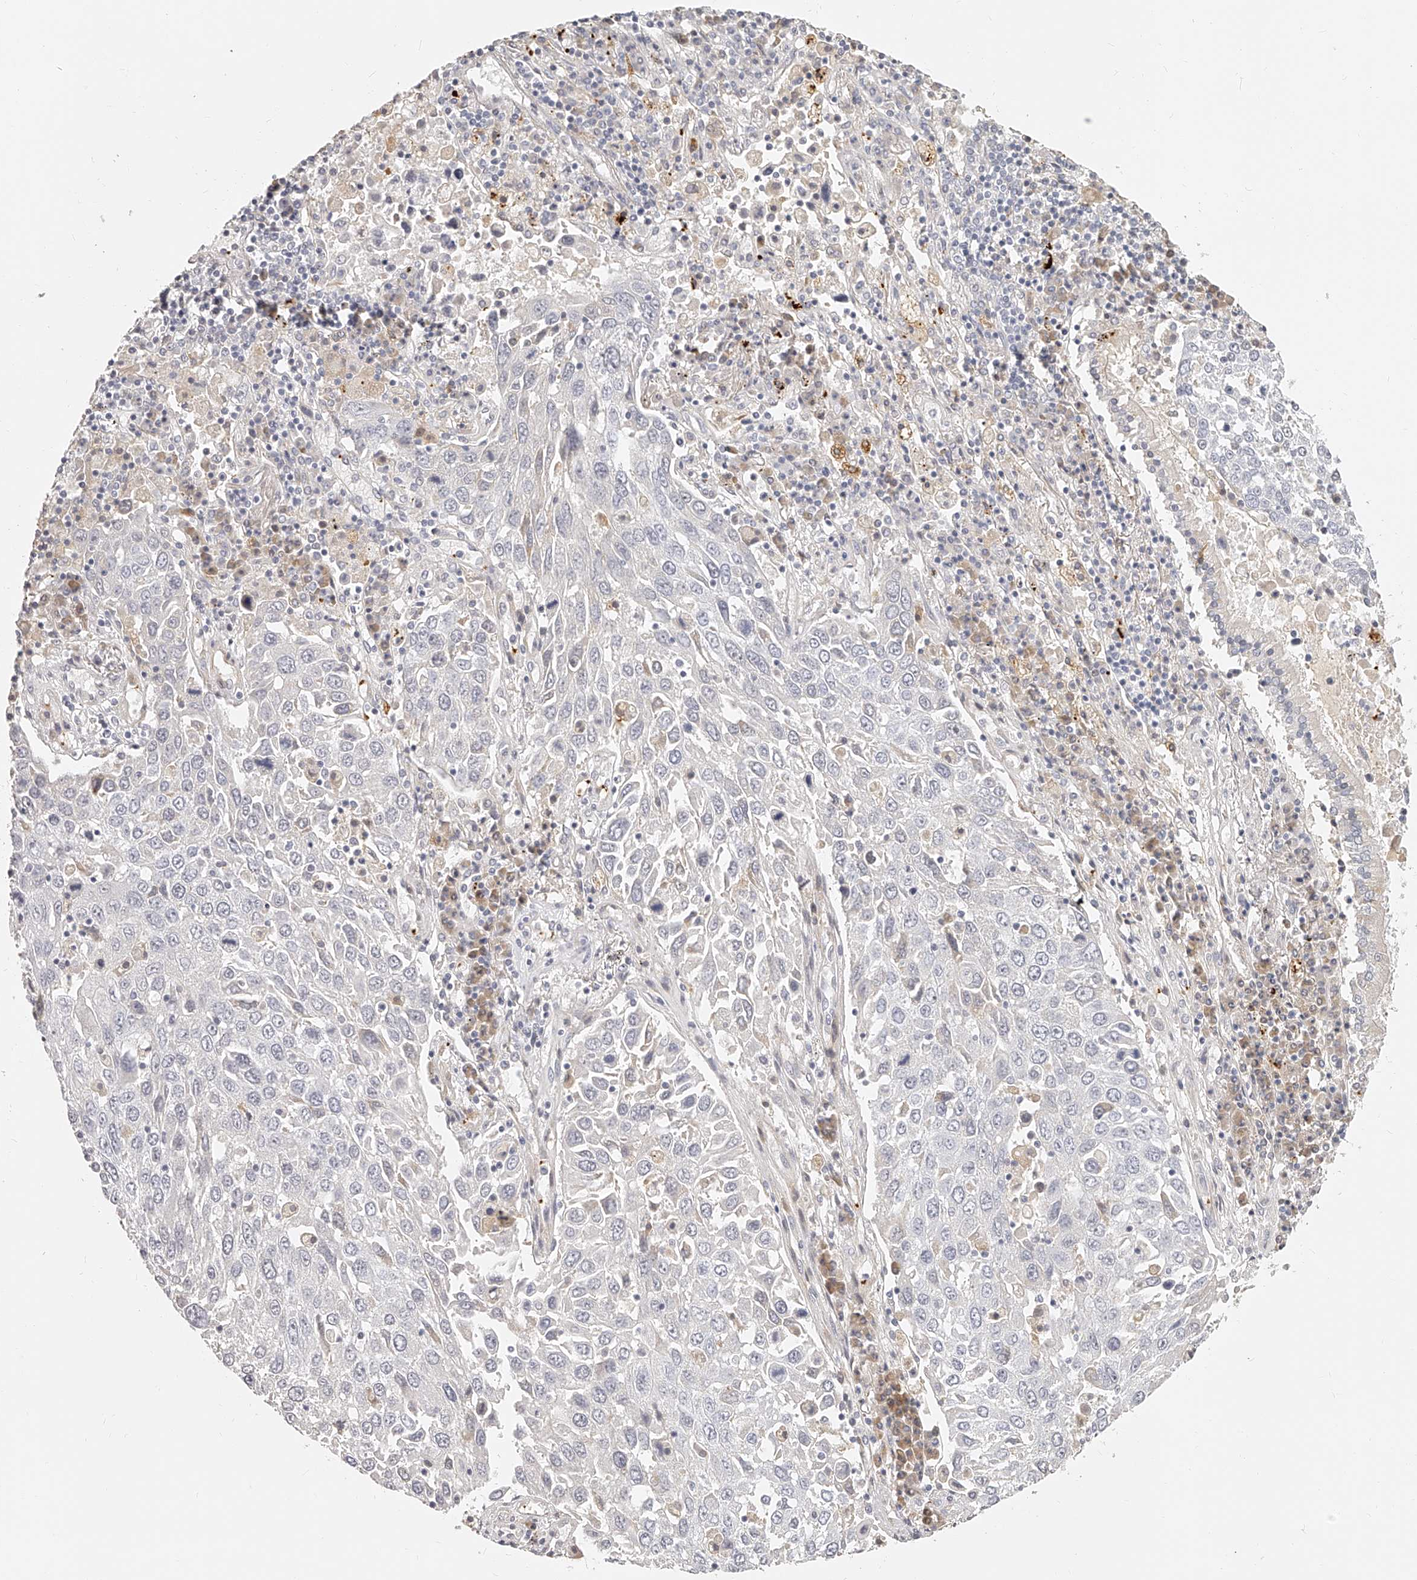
{"staining": {"intensity": "negative", "quantity": "none", "location": "none"}, "tissue": "lung cancer", "cell_type": "Tumor cells", "image_type": "cancer", "snomed": [{"axis": "morphology", "description": "Squamous cell carcinoma, NOS"}, {"axis": "topography", "description": "Lung"}], "caption": "There is no significant expression in tumor cells of lung squamous cell carcinoma.", "gene": "ITGB3", "patient": {"sex": "male", "age": 65}}